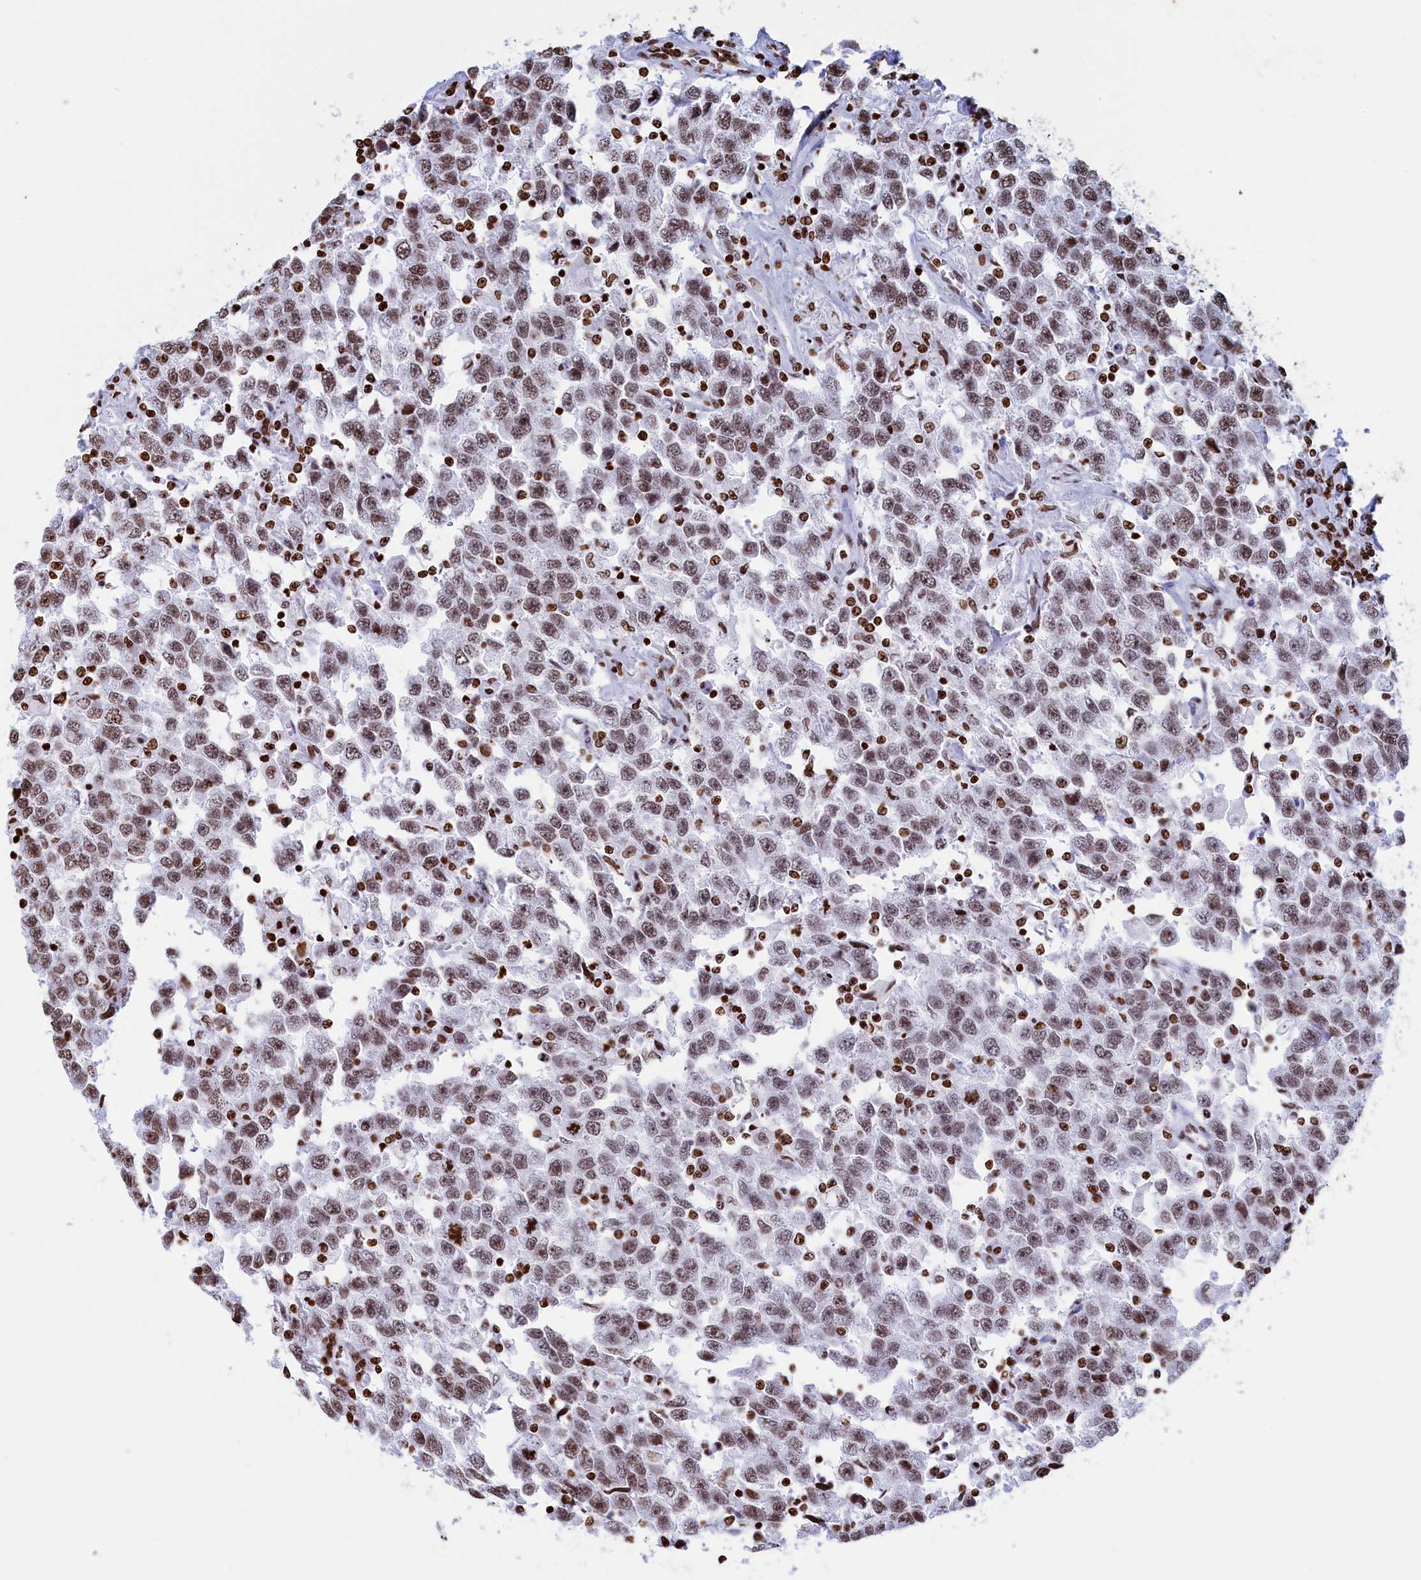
{"staining": {"intensity": "moderate", "quantity": ">75%", "location": "nuclear"}, "tissue": "testis cancer", "cell_type": "Tumor cells", "image_type": "cancer", "snomed": [{"axis": "morphology", "description": "Seminoma, NOS"}, {"axis": "topography", "description": "Testis"}], "caption": "Human testis cancer (seminoma) stained with a protein marker exhibits moderate staining in tumor cells.", "gene": "APOBEC3A", "patient": {"sex": "male", "age": 41}}